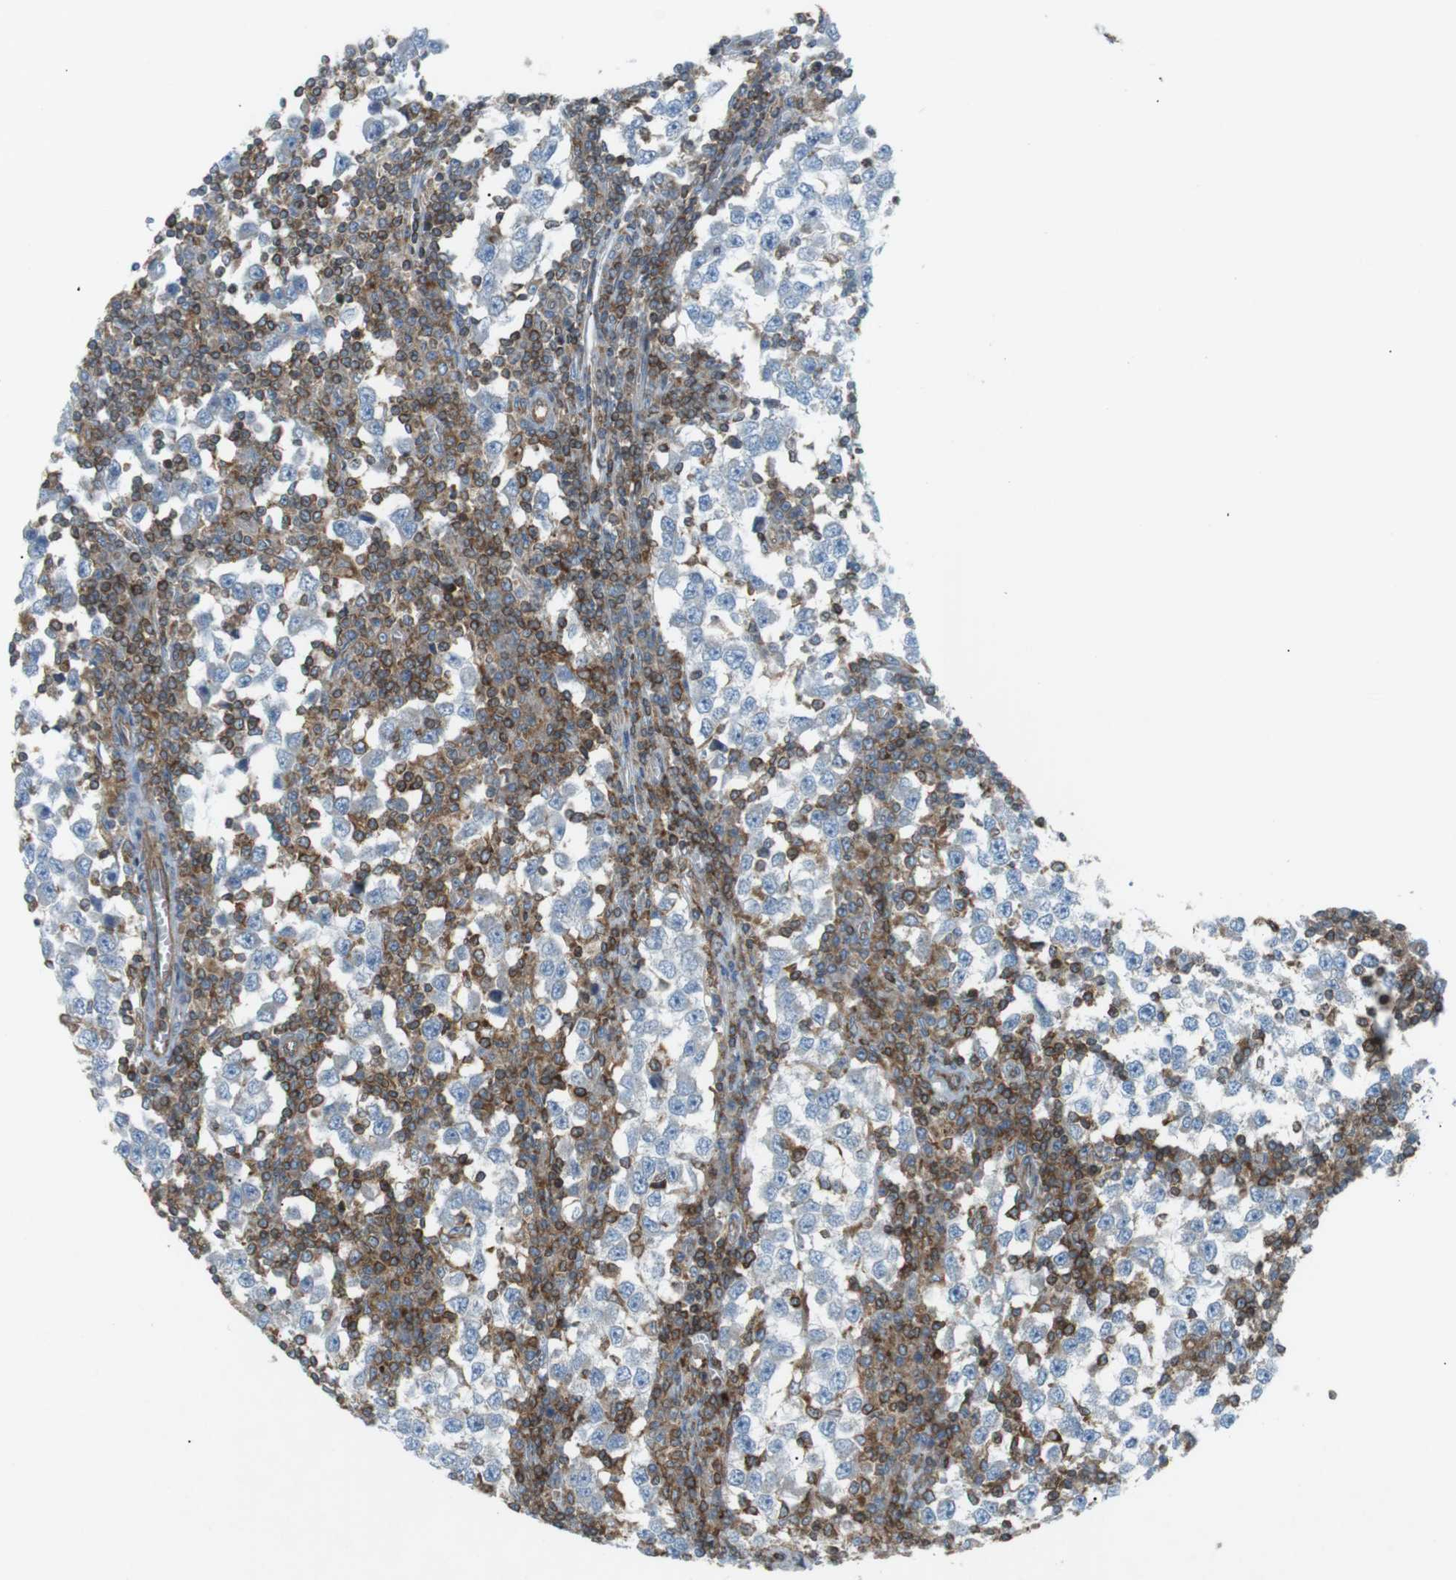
{"staining": {"intensity": "negative", "quantity": "none", "location": "none"}, "tissue": "testis cancer", "cell_type": "Tumor cells", "image_type": "cancer", "snomed": [{"axis": "morphology", "description": "Seminoma, NOS"}, {"axis": "topography", "description": "Testis"}], "caption": "Human testis seminoma stained for a protein using IHC demonstrates no staining in tumor cells.", "gene": "FLII", "patient": {"sex": "male", "age": 65}}